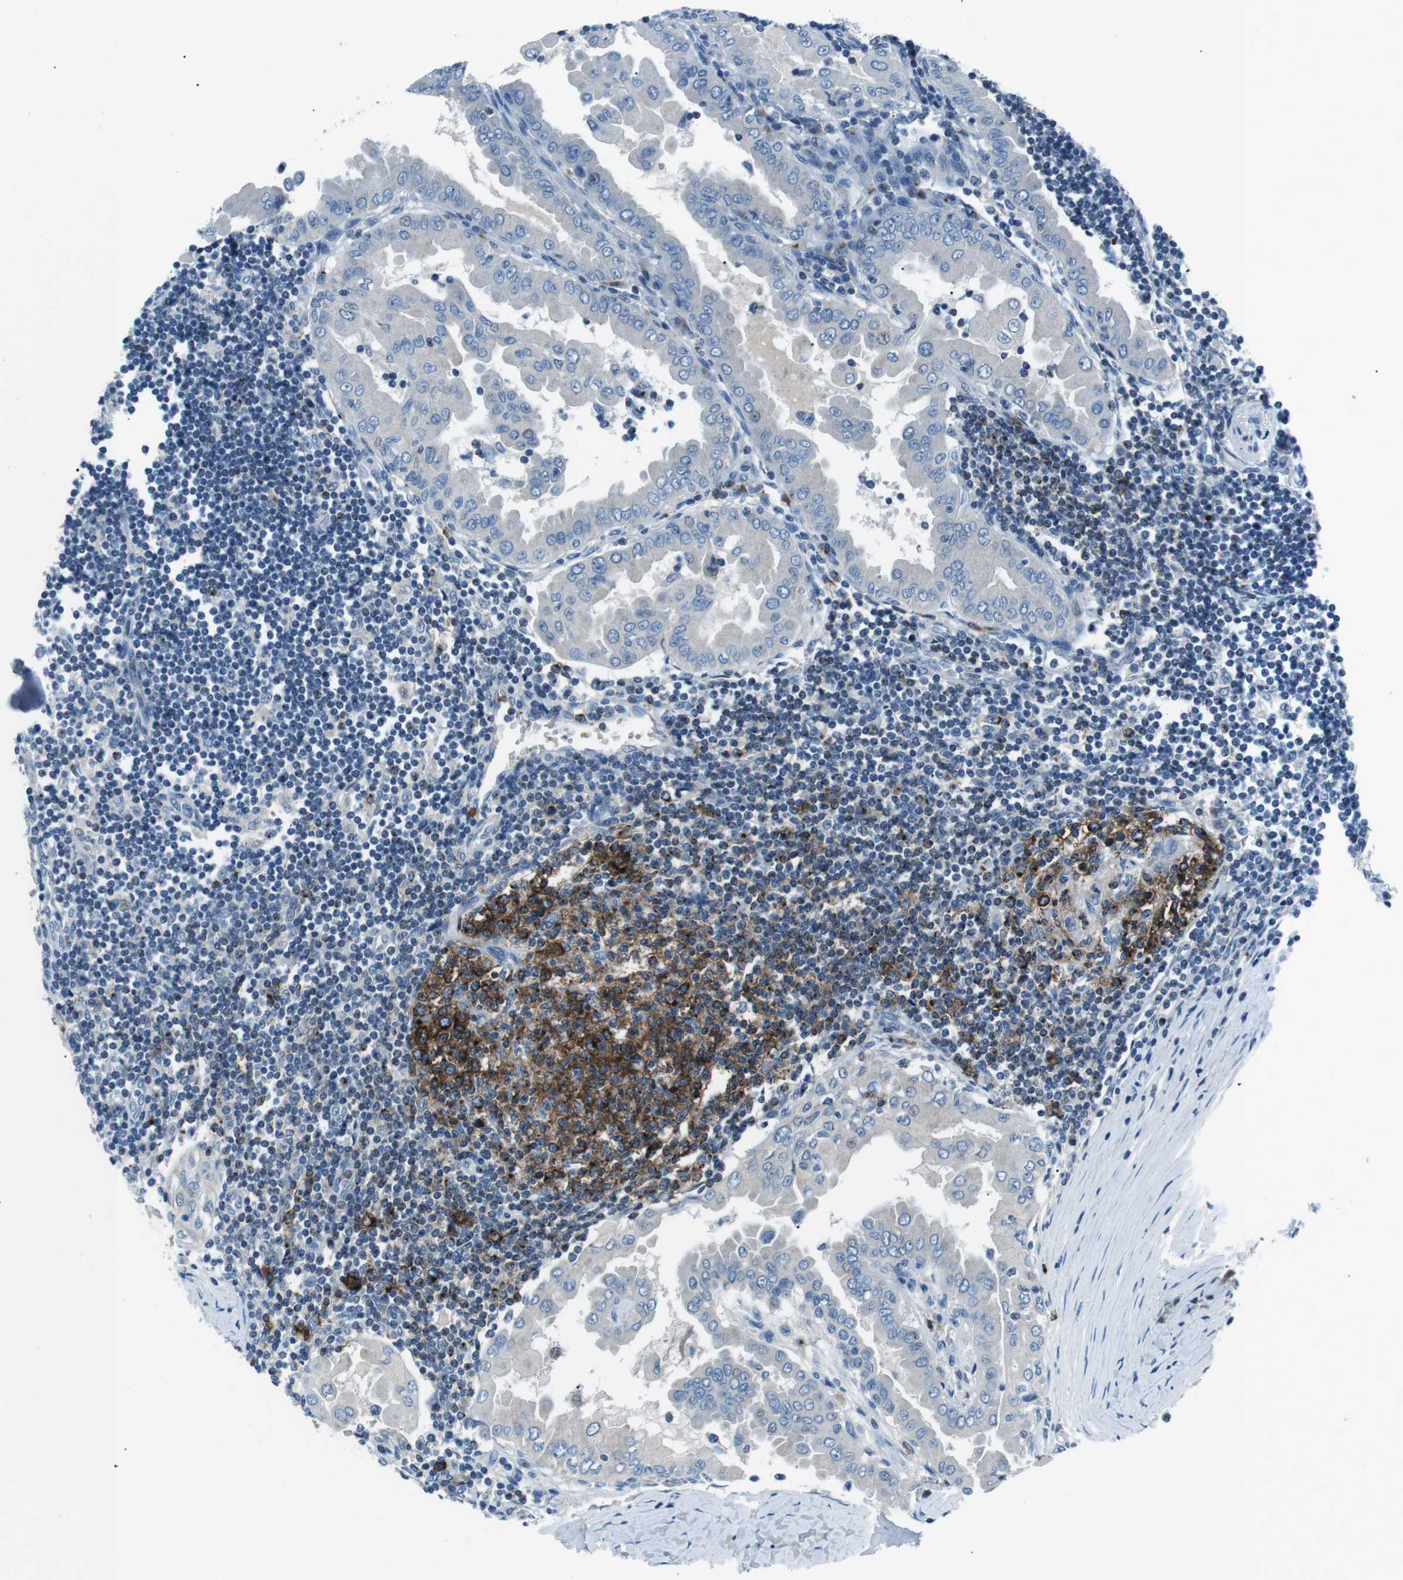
{"staining": {"intensity": "negative", "quantity": "none", "location": "none"}, "tissue": "thyroid cancer", "cell_type": "Tumor cells", "image_type": "cancer", "snomed": [{"axis": "morphology", "description": "Papillary adenocarcinoma, NOS"}, {"axis": "topography", "description": "Thyroid gland"}], "caption": "Immunohistochemistry (IHC) micrograph of neoplastic tissue: thyroid papillary adenocarcinoma stained with DAB (3,3'-diaminobenzidine) shows no significant protein expression in tumor cells. (DAB (3,3'-diaminobenzidine) IHC visualized using brightfield microscopy, high magnification).", "gene": "ST6GAL1", "patient": {"sex": "male", "age": 33}}